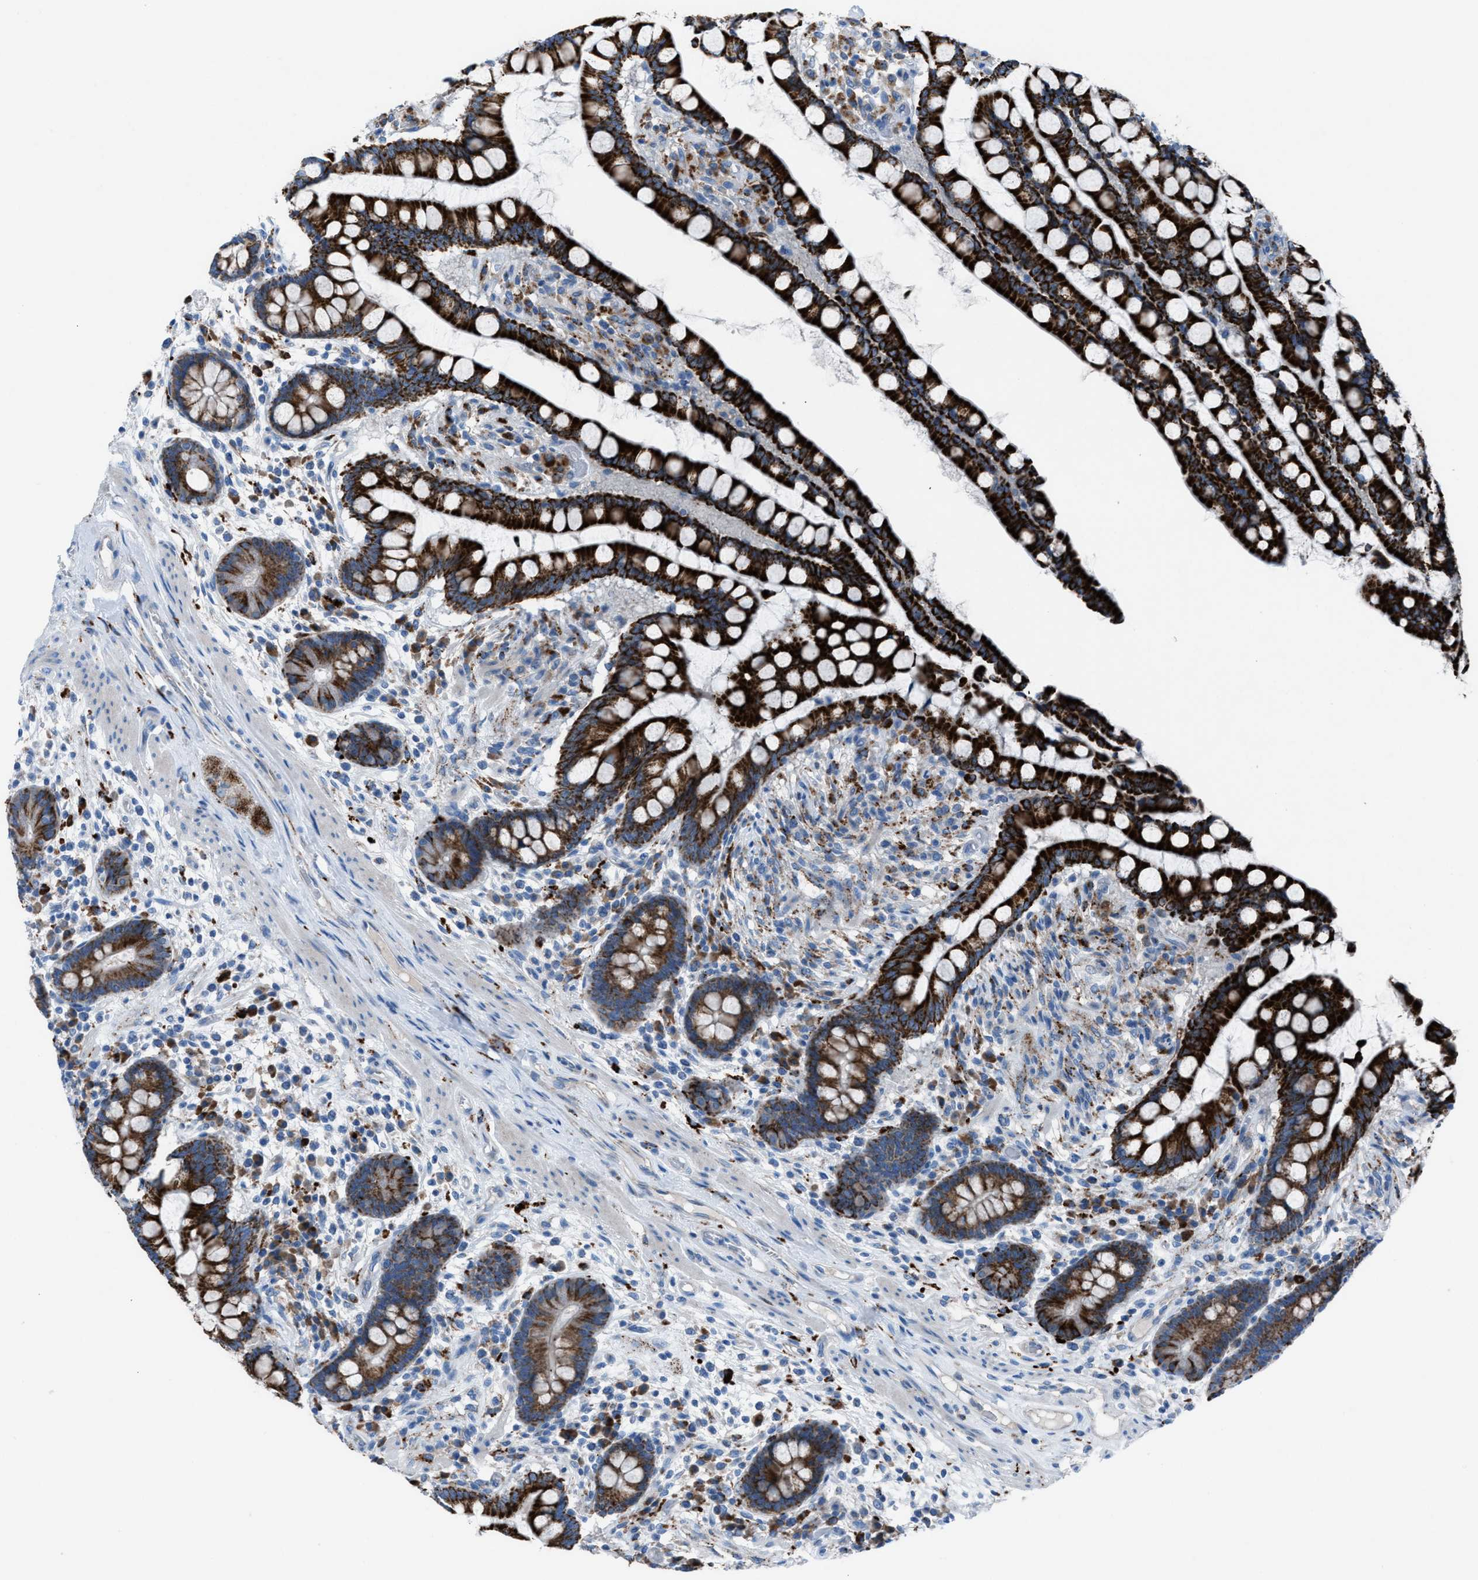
{"staining": {"intensity": "negative", "quantity": "none", "location": "none"}, "tissue": "colon", "cell_type": "Endothelial cells", "image_type": "normal", "snomed": [{"axis": "morphology", "description": "Normal tissue, NOS"}, {"axis": "topography", "description": "Colon"}], "caption": "Human colon stained for a protein using immunohistochemistry demonstrates no positivity in endothelial cells.", "gene": "CD1B", "patient": {"sex": "male", "age": 73}}